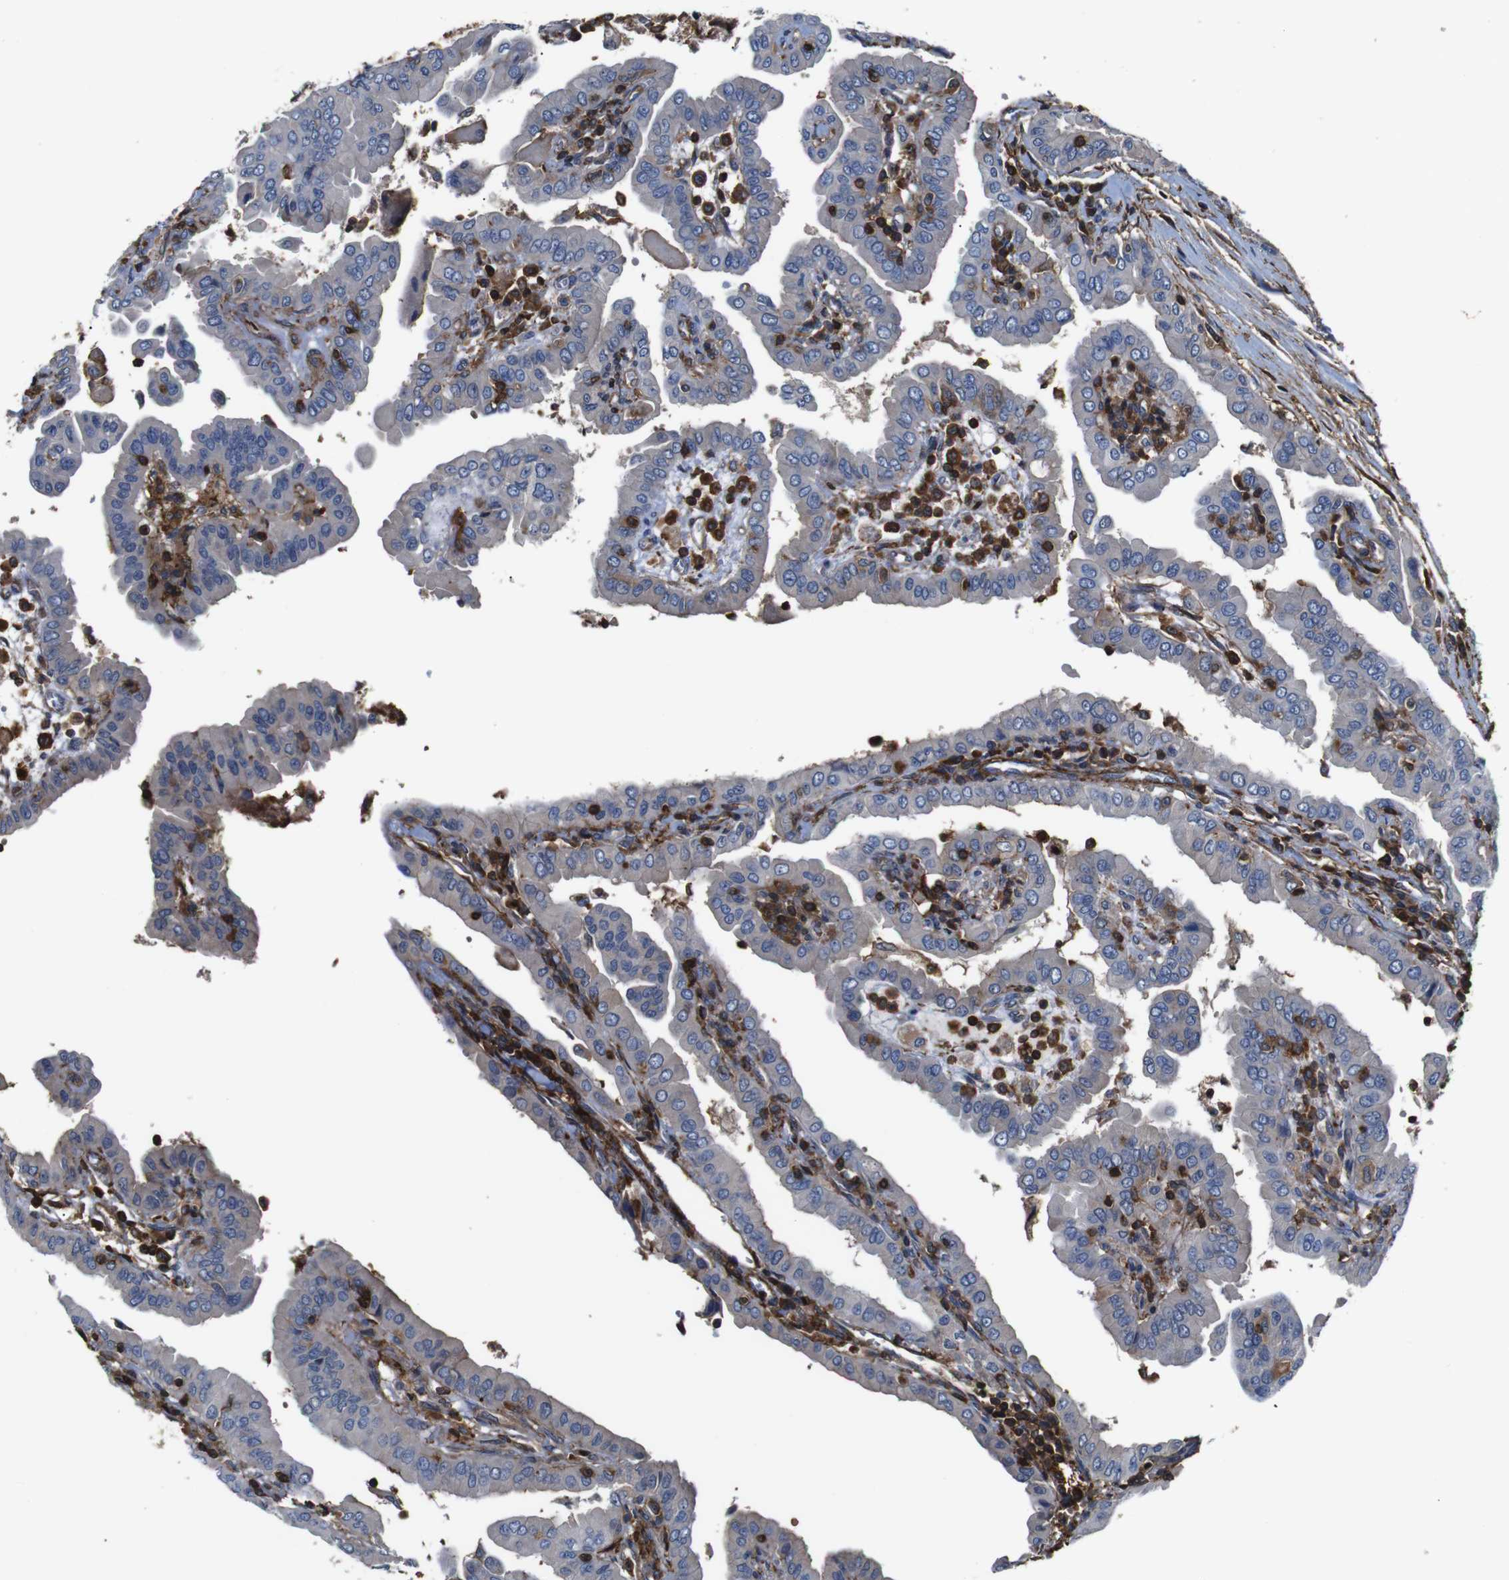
{"staining": {"intensity": "negative", "quantity": "none", "location": "none"}, "tissue": "thyroid cancer", "cell_type": "Tumor cells", "image_type": "cancer", "snomed": [{"axis": "morphology", "description": "Papillary adenocarcinoma, NOS"}, {"axis": "topography", "description": "Thyroid gland"}], "caption": "Immunohistochemistry photomicrograph of thyroid cancer stained for a protein (brown), which exhibits no positivity in tumor cells.", "gene": "PI4KA", "patient": {"sex": "male", "age": 33}}